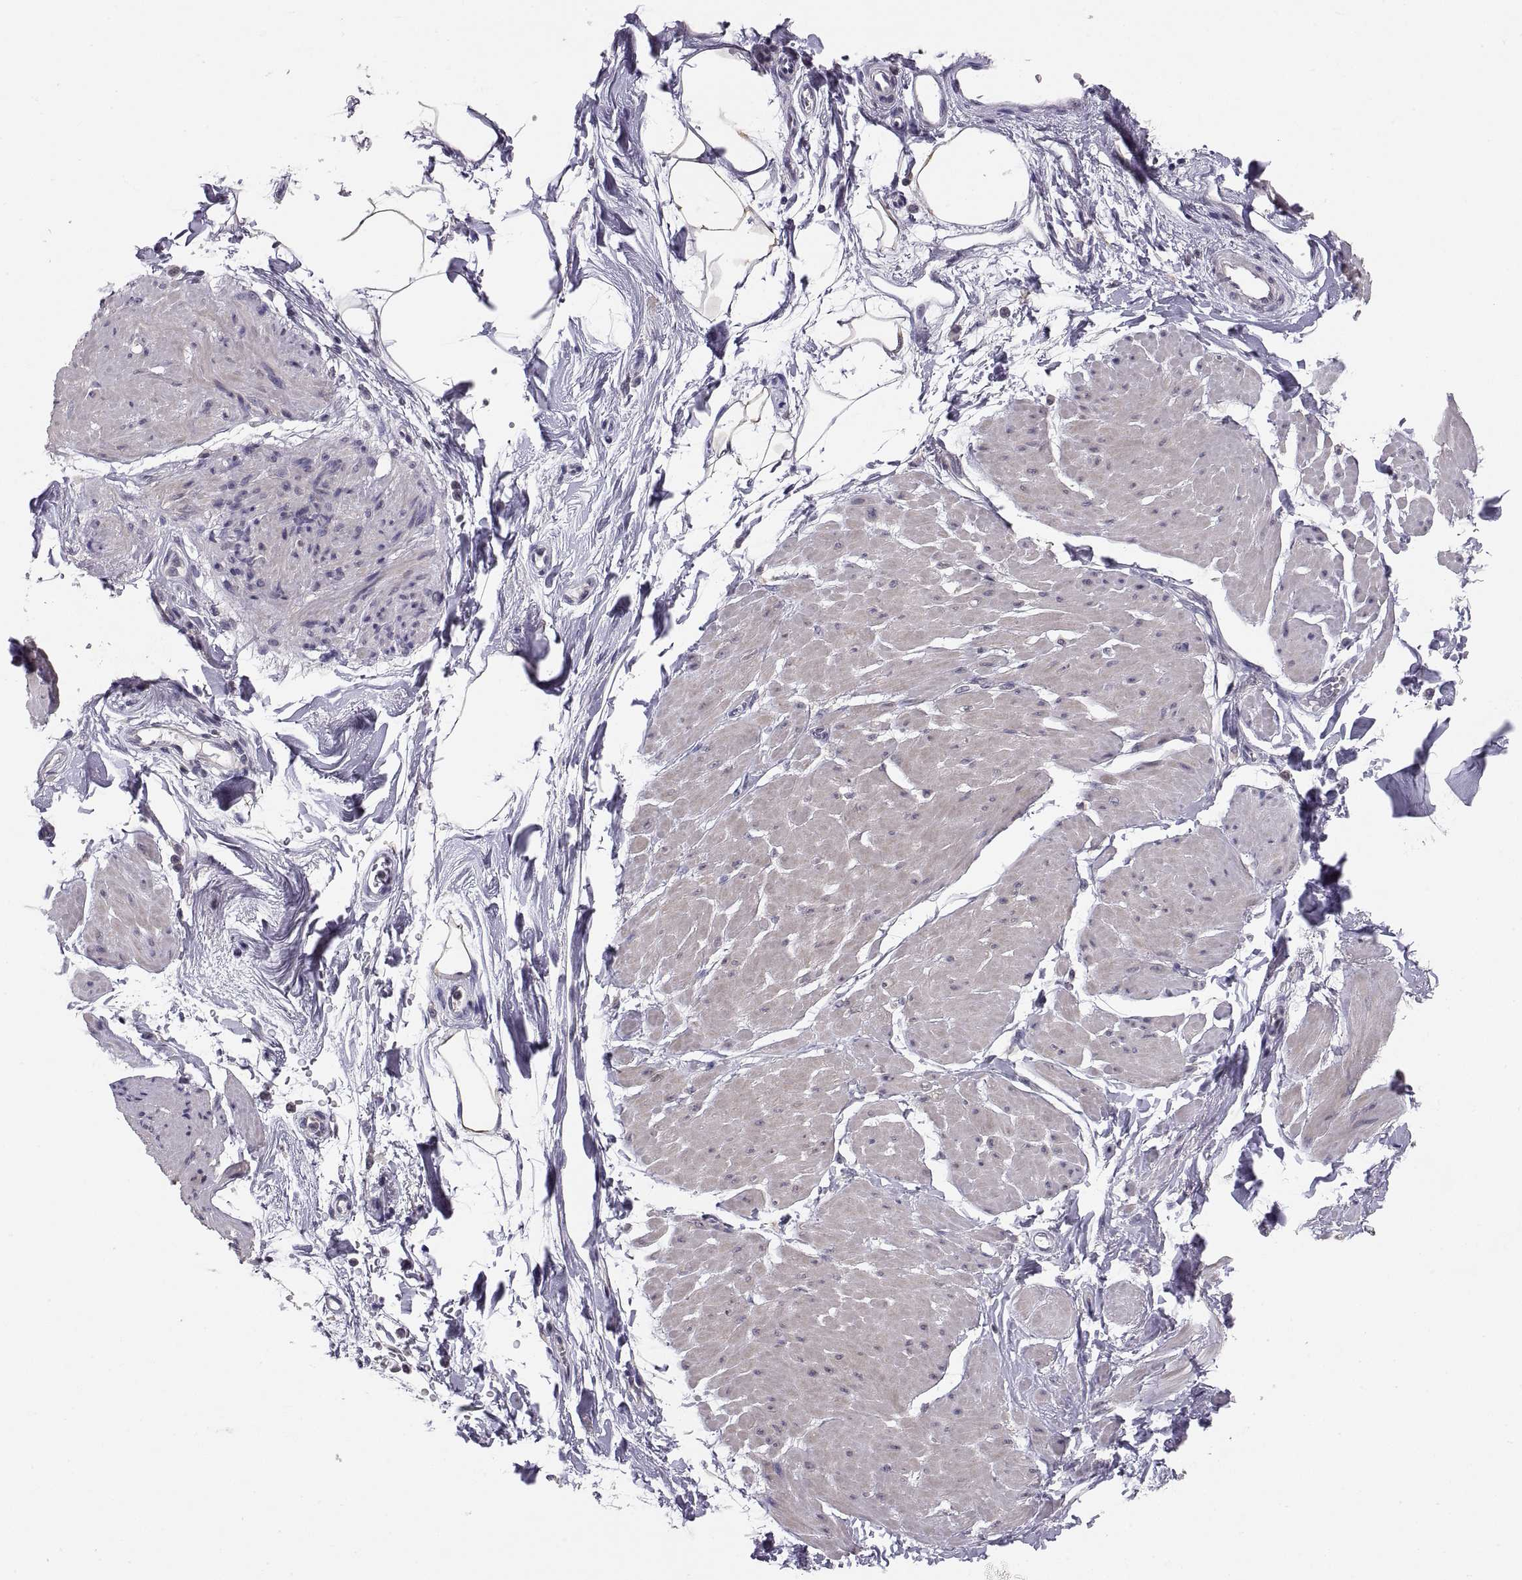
{"staining": {"intensity": "negative", "quantity": "none", "location": "none"}, "tissue": "smooth muscle", "cell_type": "Smooth muscle cells", "image_type": "normal", "snomed": [{"axis": "morphology", "description": "Normal tissue, NOS"}, {"axis": "topography", "description": "Adipose tissue"}, {"axis": "topography", "description": "Smooth muscle"}, {"axis": "topography", "description": "Peripheral nerve tissue"}], "caption": "Immunohistochemistry photomicrograph of benign human smooth muscle stained for a protein (brown), which exhibits no expression in smooth muscle cells. The staining was performed using DAB (3,3'-diaminobenzidine) to visualize the protein expression in brown, while the nuclei were stained in blue with hematoxylin (Magnification: 20x).", "gene": "PAX2", "patient": {"sex": "male", "age": 83}}